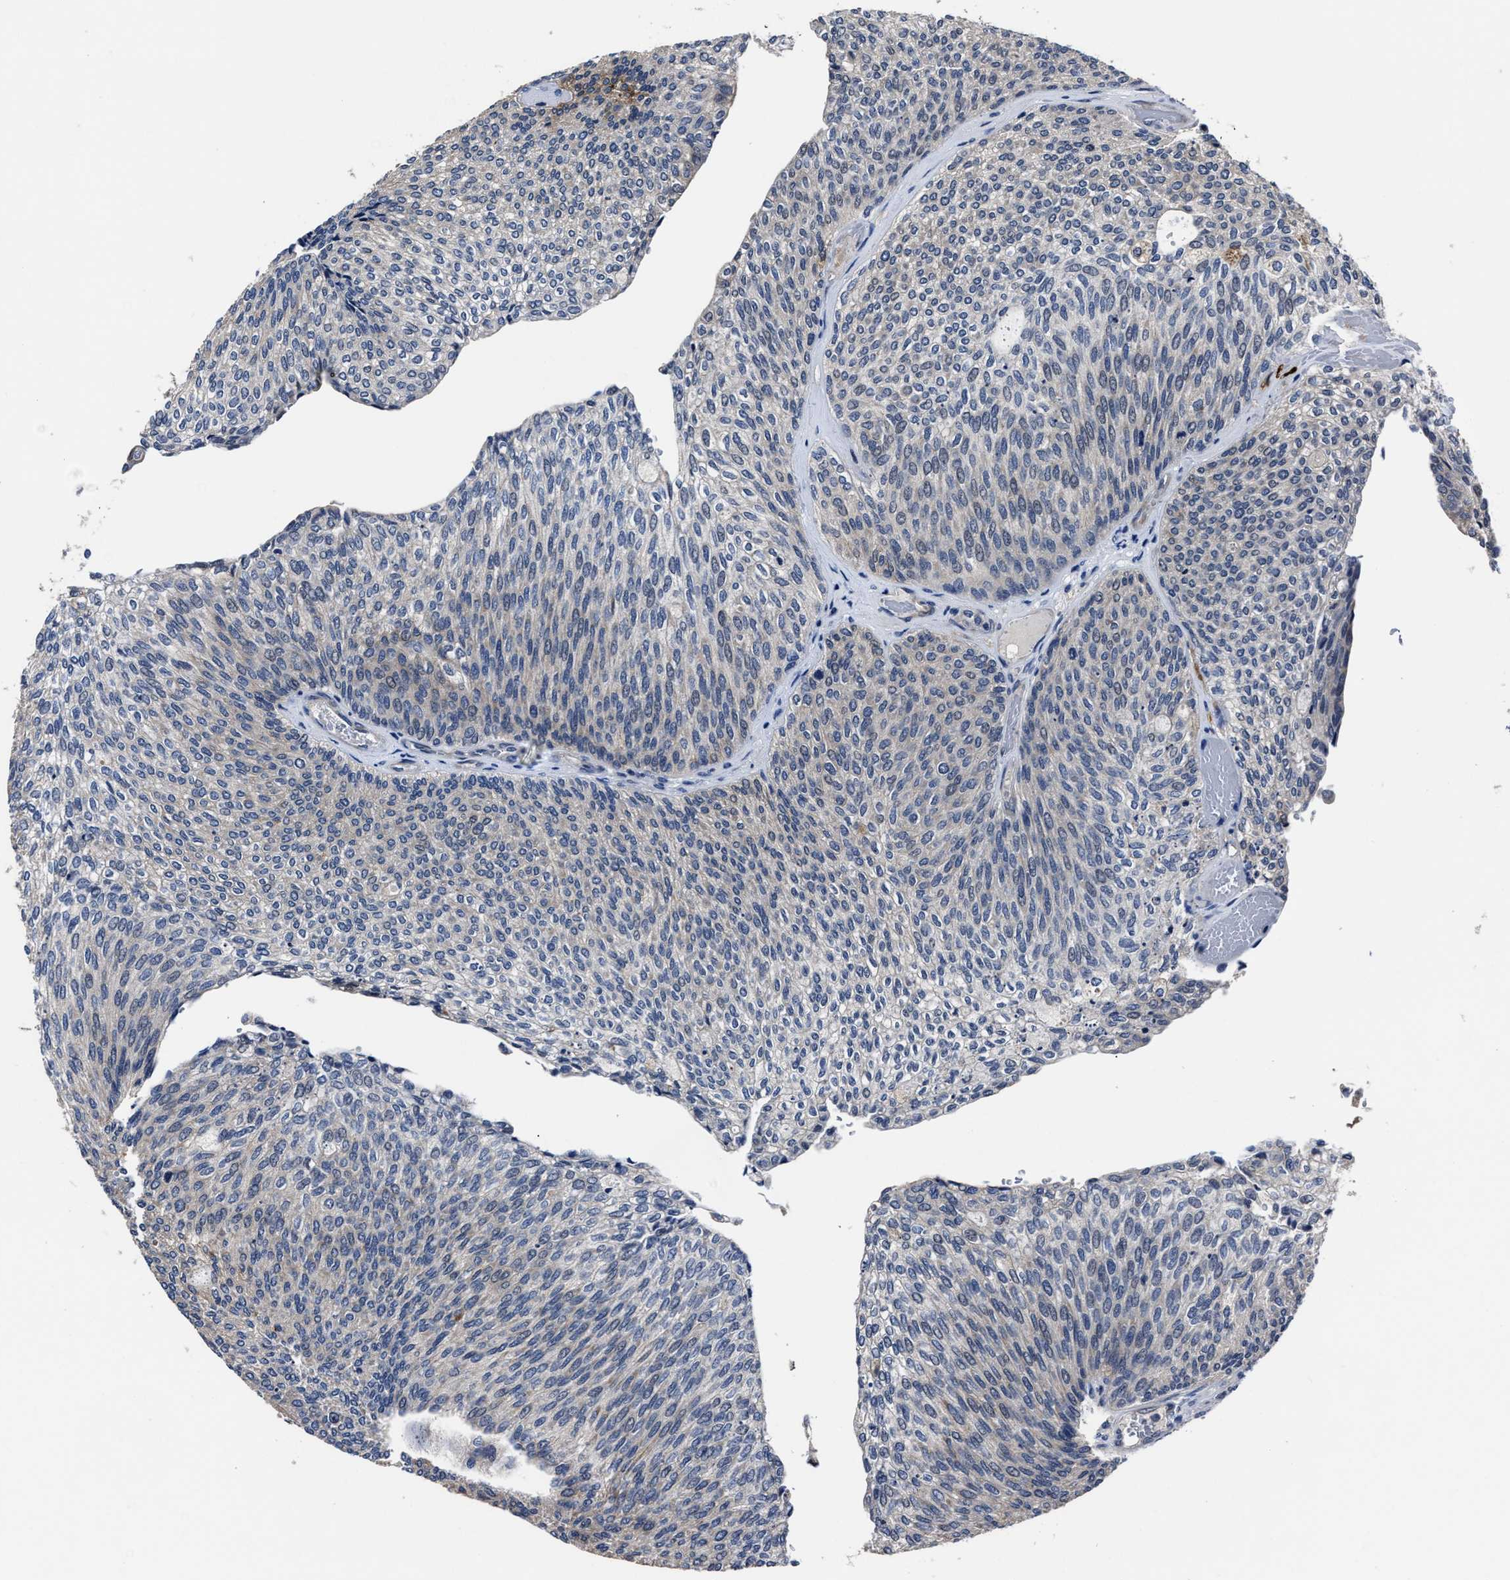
{"staining": {"intensity": "moderate", "quantity": "<25%", "location": "cytoplasmic/membranous"}, "tissue": "urothelial cancer", "cell_type": "Tumor cells", "image_type": "cancer", "snomed": [{"axis": "morphology", "description": "Urothelial carcinoma, Low grade"}, {"axis": "topography", "description": "Urinary bladder"}], "caption": "Brown immunohistochemical staining in urothelial carcinoma (low-grade) demonstrates moderate cytoplasmic/membranous staining in about <25% of tumor cells. Nuclei are stained in blue.", "gene": "RSBN1L", "patient": {"sex": "female", "age": 79}}